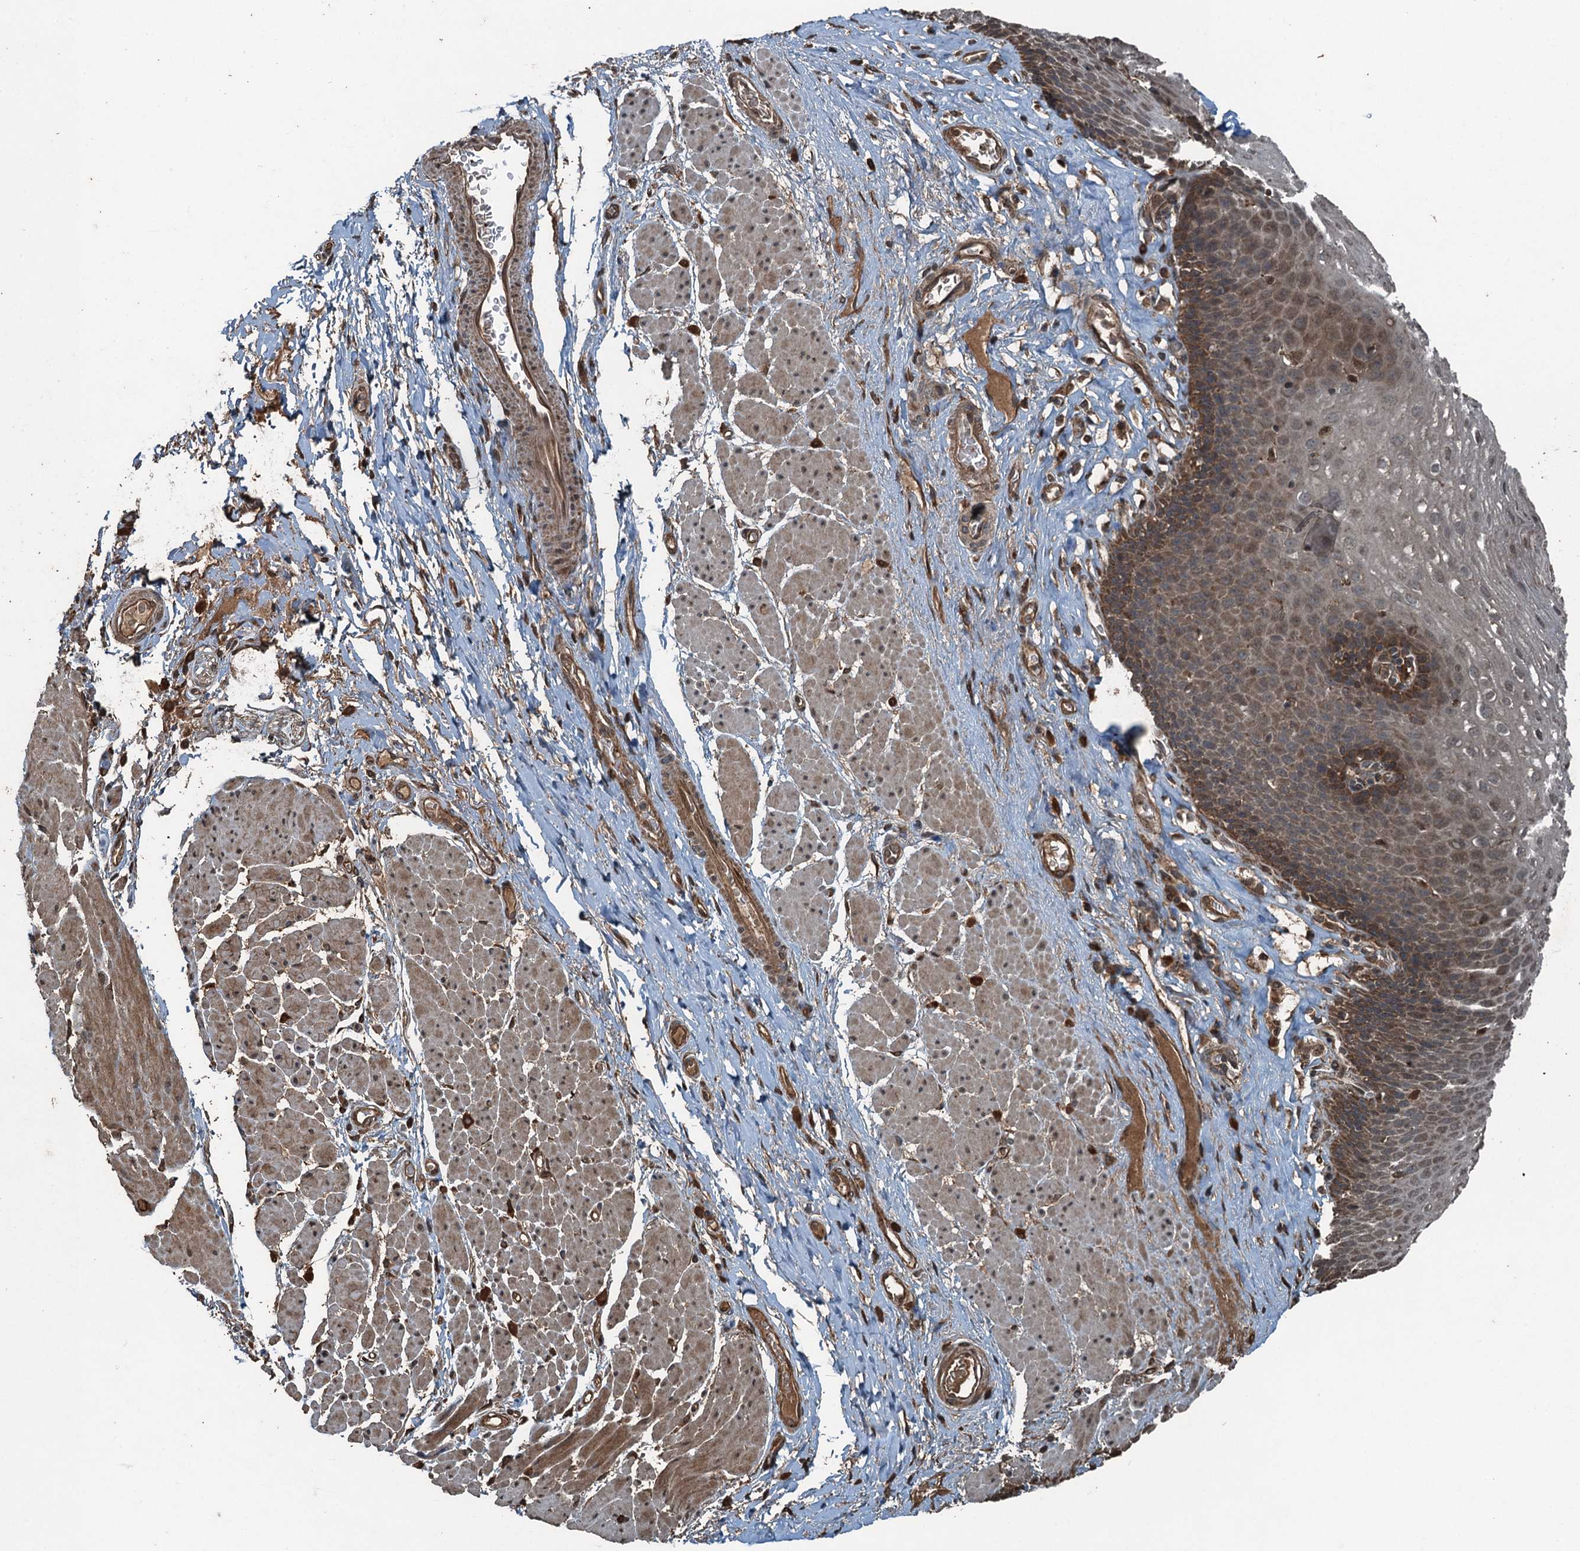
{"staining": {"intensity": "moderate", "quantity": ">75%", "location": "cytoplasmic/membranous"}, "tissue": "esophagus", "cell_type": "Squamous epithelial cells", "image_type": "normal", "snomed": [{"axis": "morphology", "description": "Normal tissue, NOS"}, {"axis": "topography", "description": "Esophagus"}], "caption": "Protein analysis of benign esophagus displays moderate cytoplasmic/membranous positivity in approximately >75% of squamous epithelial cells.", "gene": "TCTN1", "patient": {"sex": "female", "age": 66}}